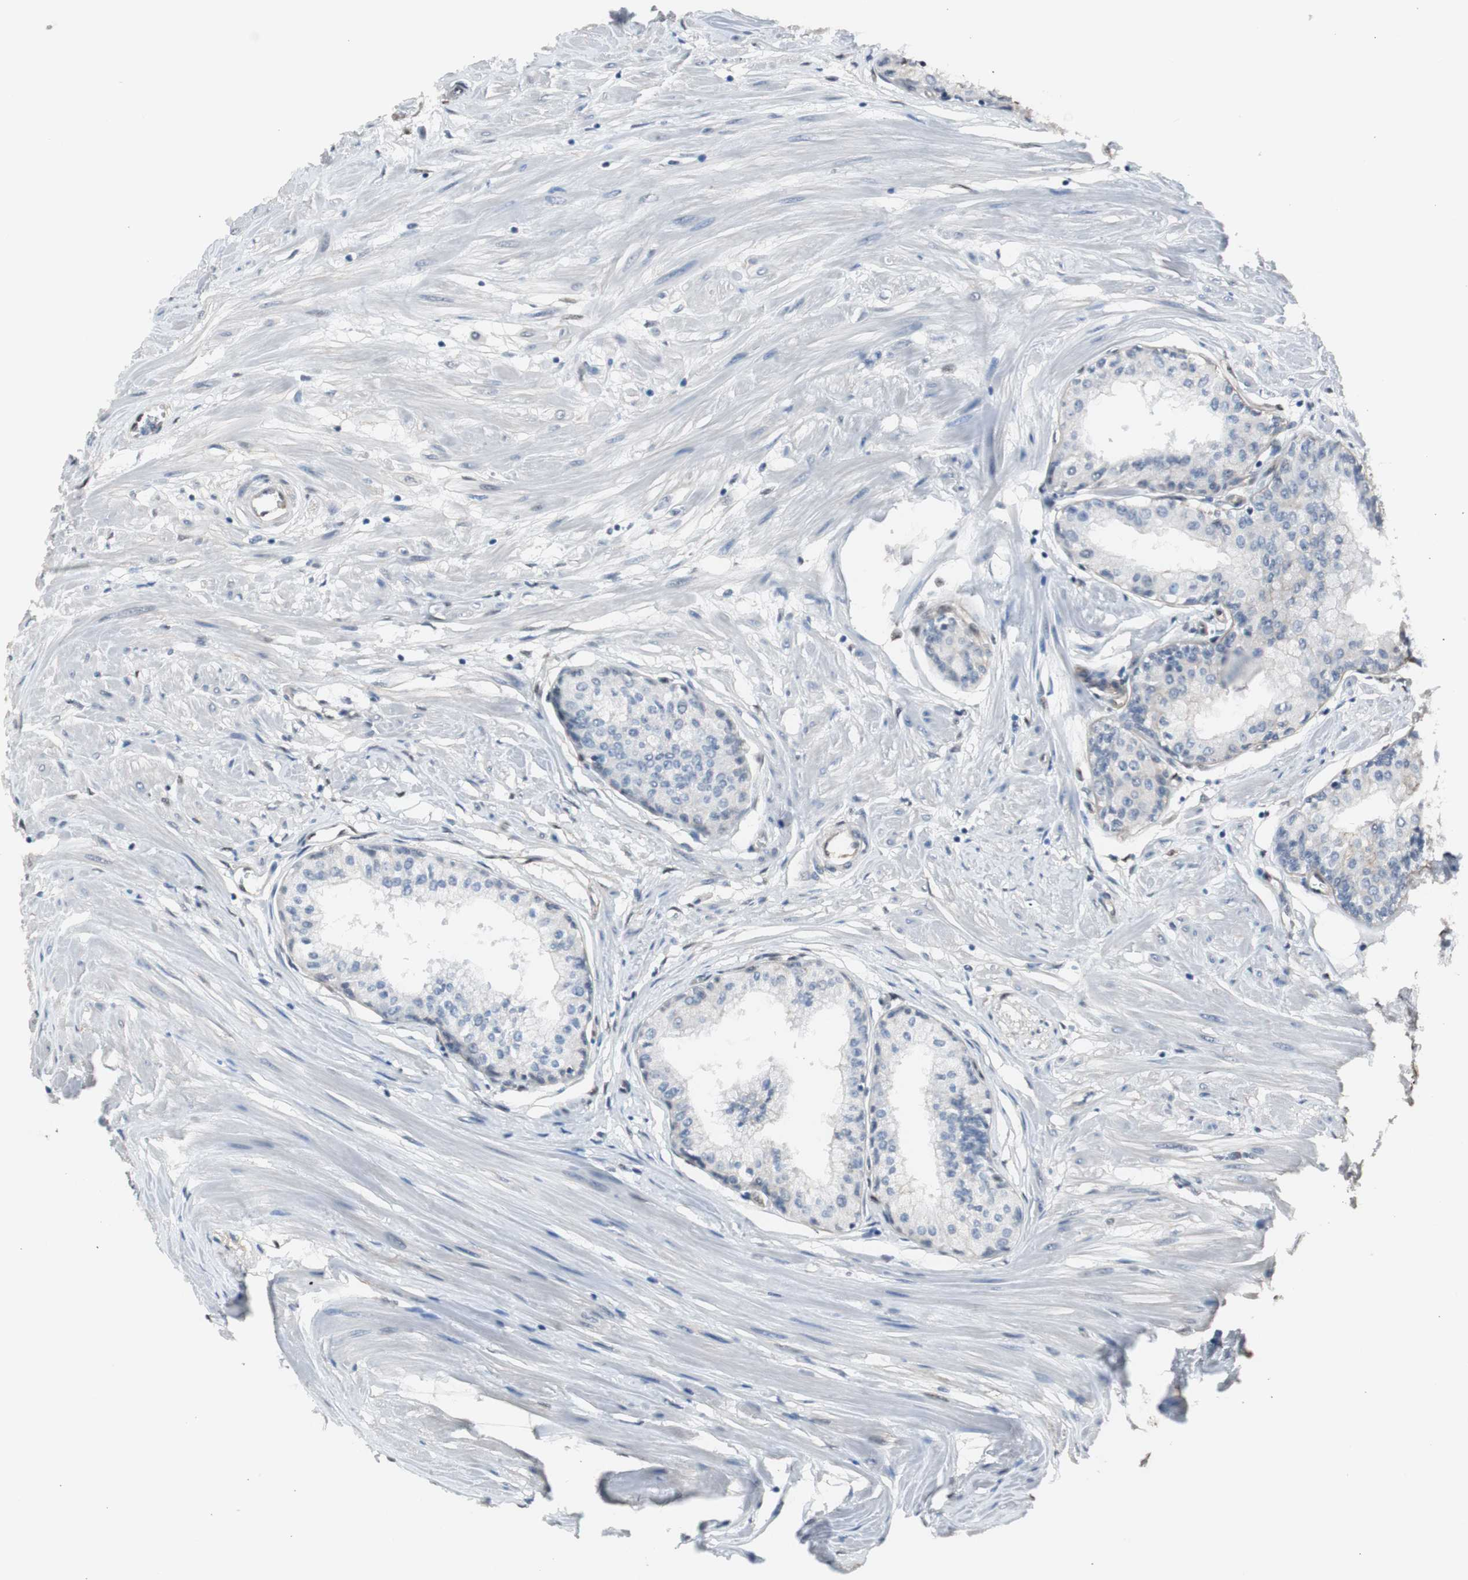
{"staining": {"intensity": "weak", "quantity": "<25%", "location": "nuclear"}, "tissue": "prostate", "cell_type": "Glandular cells", "image_type": "normal", "snomed": [{"axis": "morphology", "description": "Normal tissue, NOS"}, {"axis": "topography", "description": "Prostate"}, {"axis": "topography", "description": "Seminal veicle"}], "caption": "Immunohistochemistry (IHC) of benign human prostate exhibits no expression in glandular cells.", "gene": "PML", "patient": {"sex": "male", "age": 60}}